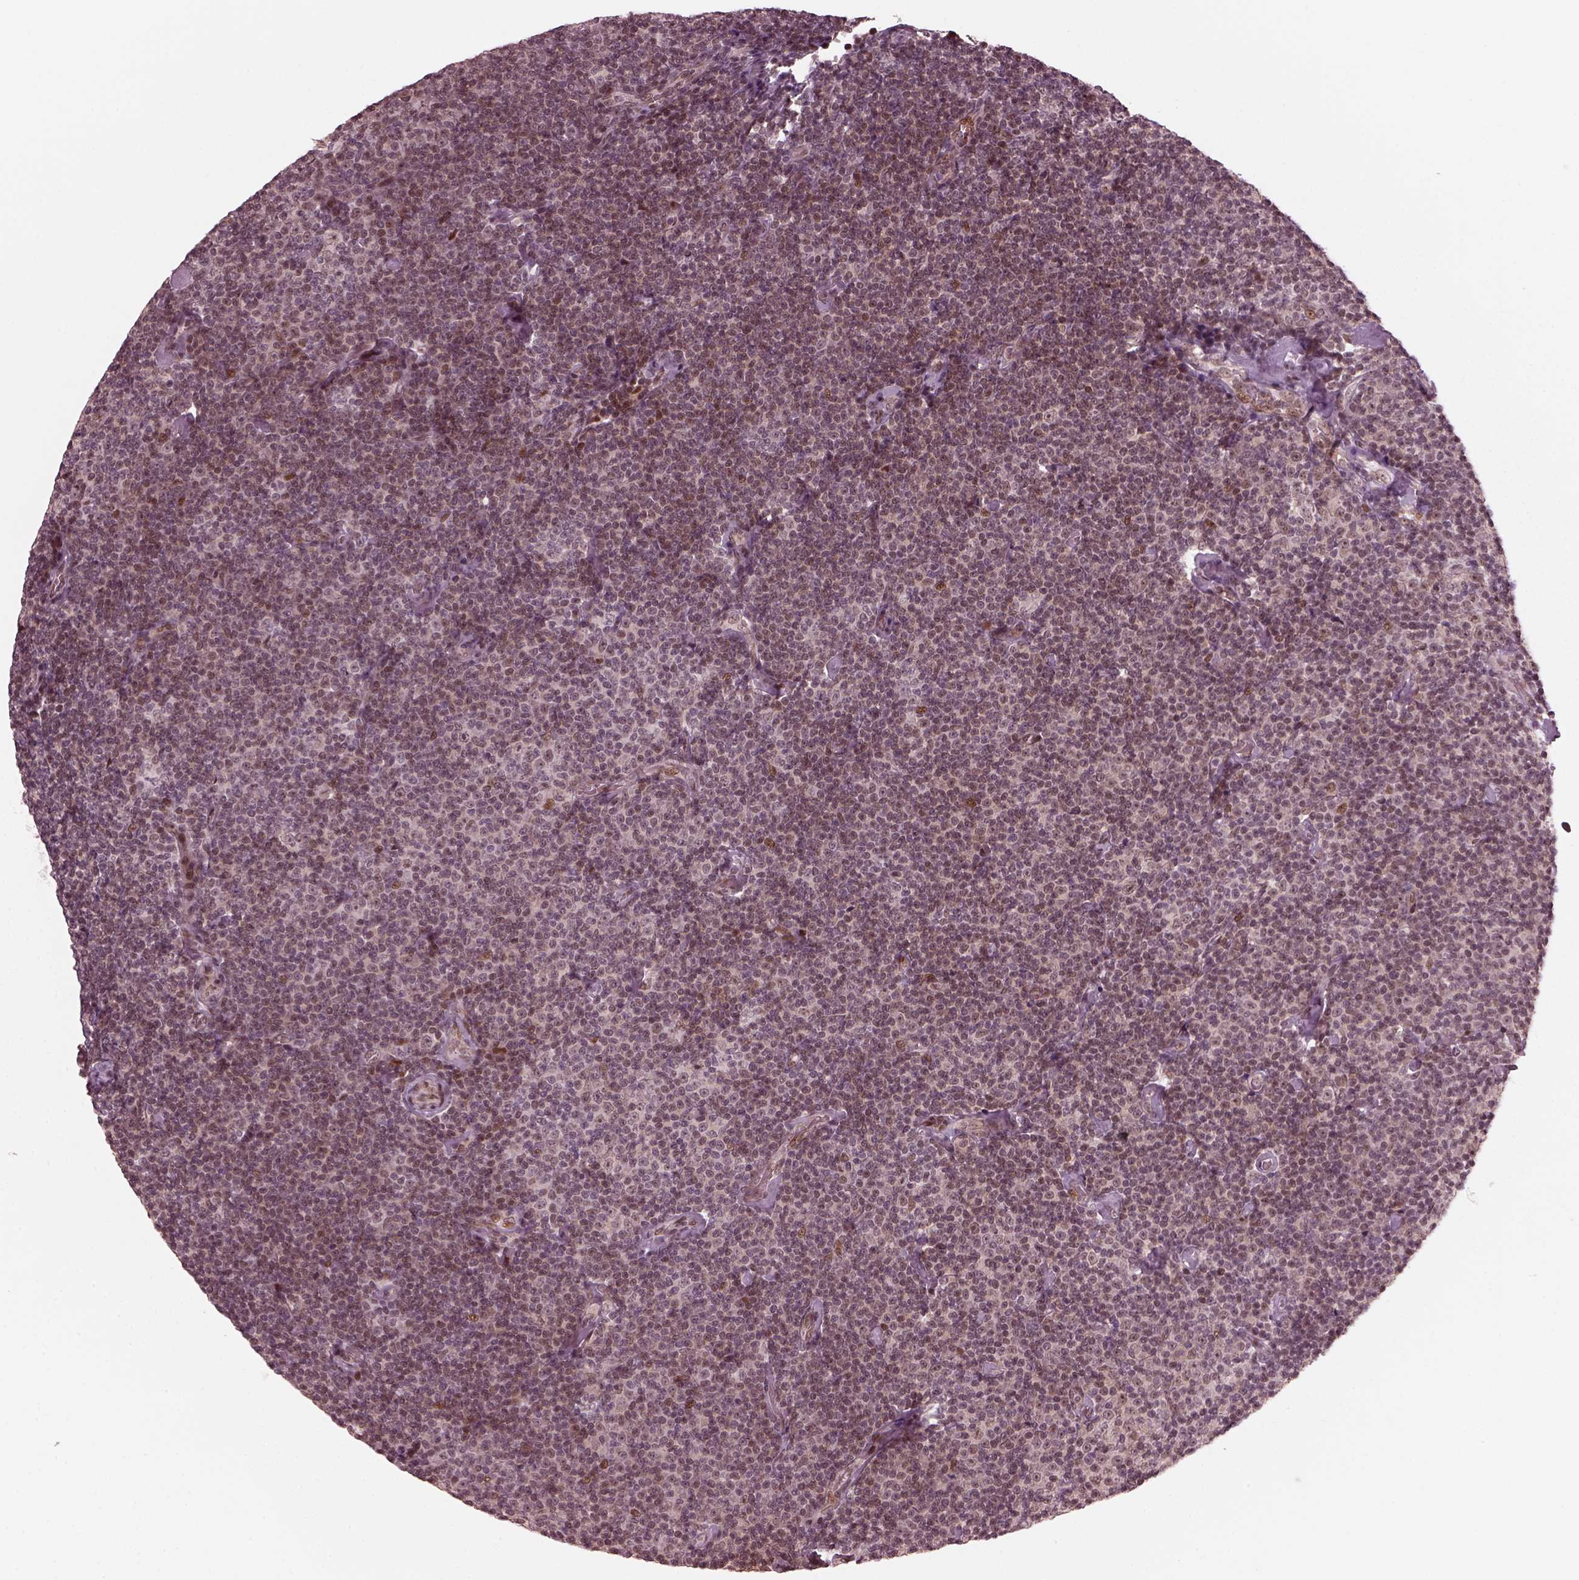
{"staining": {"intensity": "negative", "quantity": "none", "location": "none"}, "tissue": "lymphoma", "cell_type": "Tumor cells", "image_type": "cancer", "snomed": [{"axis": "morphology", "description": "Malignant lymphoma, non-Hodgkin's type, Low grade"}, {"axis": "topography", "description": "Lymph node"}], "caption": "DAB immunohistochemical staining of lymphoma exhibits no significant positivity in tumor cells.", "gene": "TRIB3", "patient": {"sex": "male", "age": 81}}